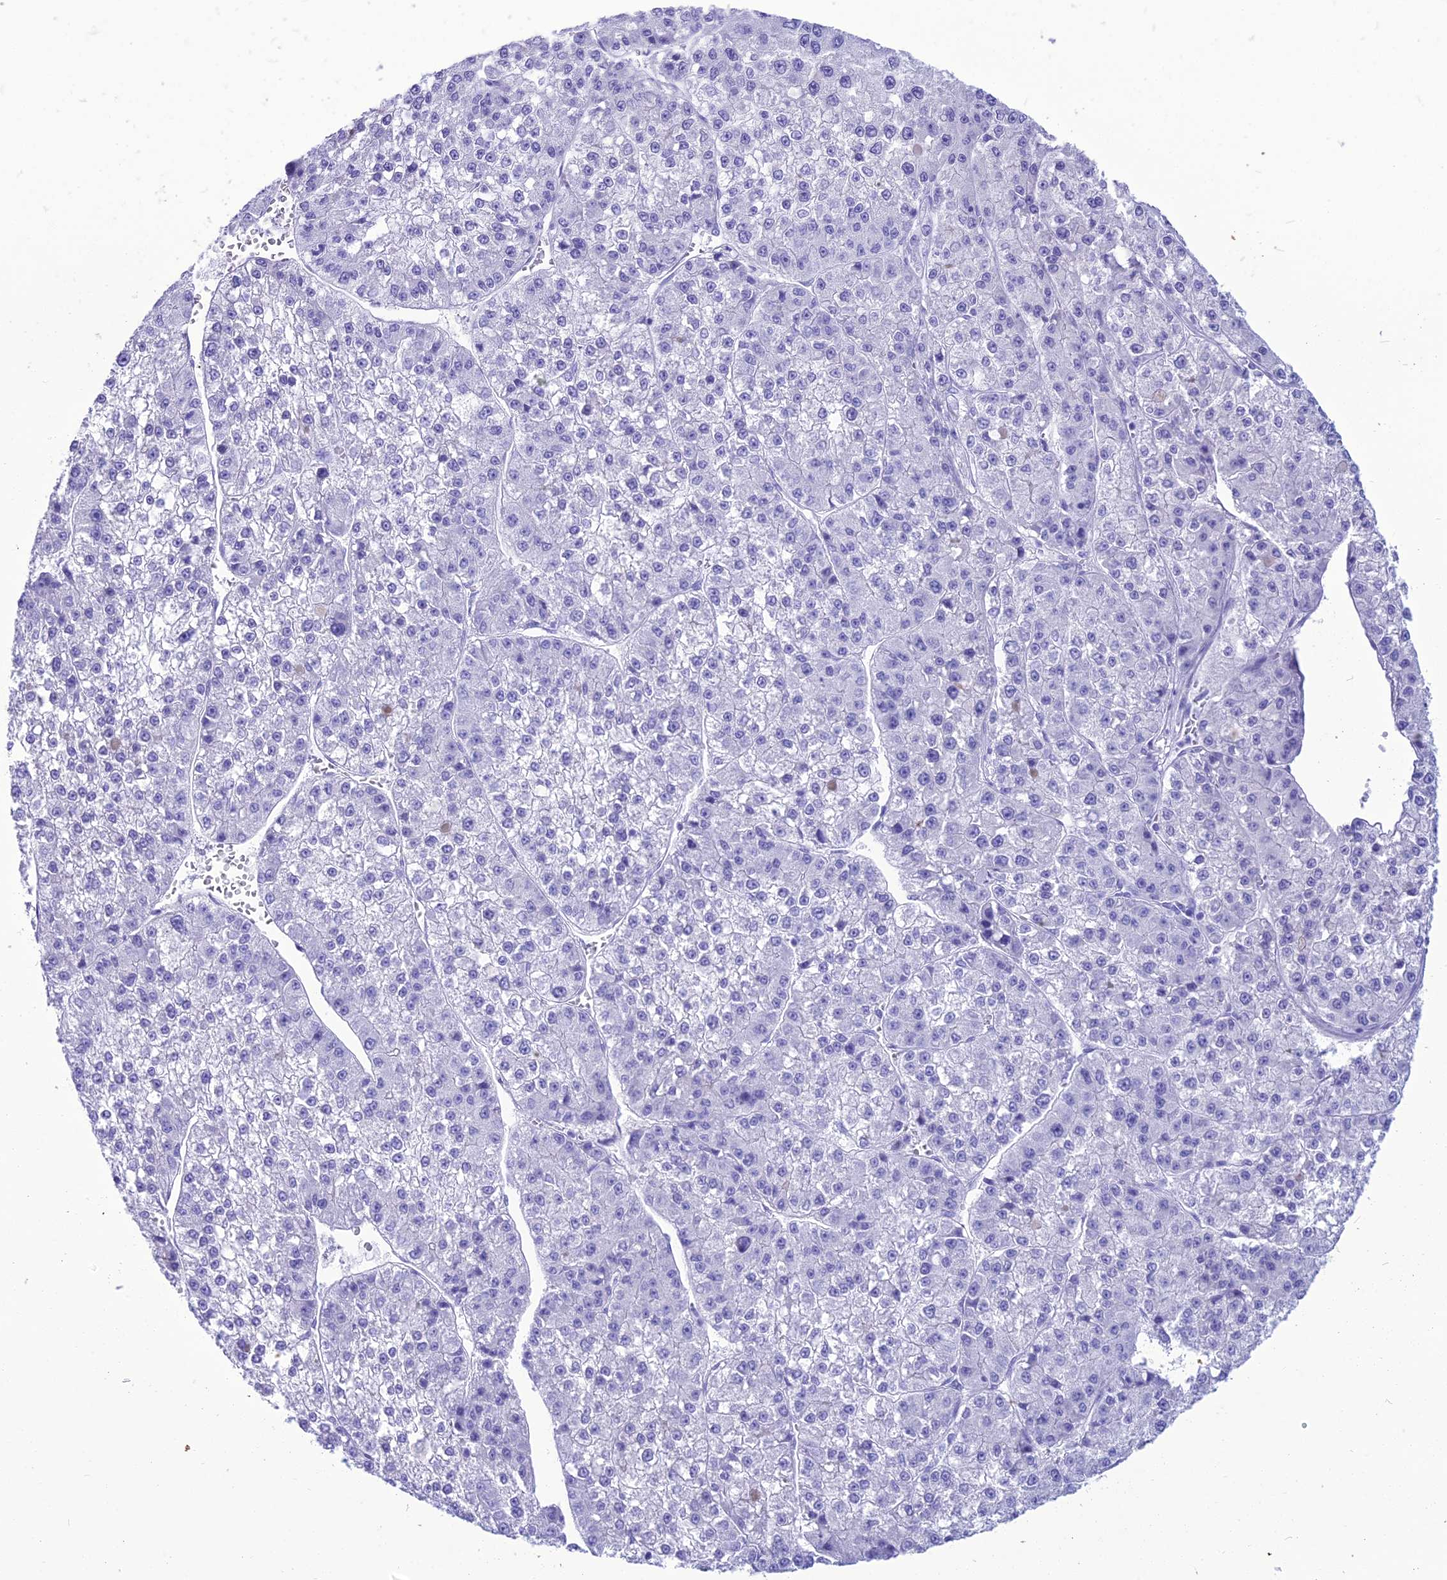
{"staining": {"intensity": "negative", "quantity": "none", "location": "none"}, "tissue": "liver cancer", "cell_type": "Tumor cells", "image_type": "cancer", "snomed": [{"axis": "morphology", "description": "Carcinoma, Hepatocellular, NOS"}, {"axis": "topography", "description": "Liver"}], "caption": "Tumor cells show no significant expression in hepatocellular carcinoma (liver).", "gene": "PNMA5", "patient": {"sex": "female", "age": 73}}